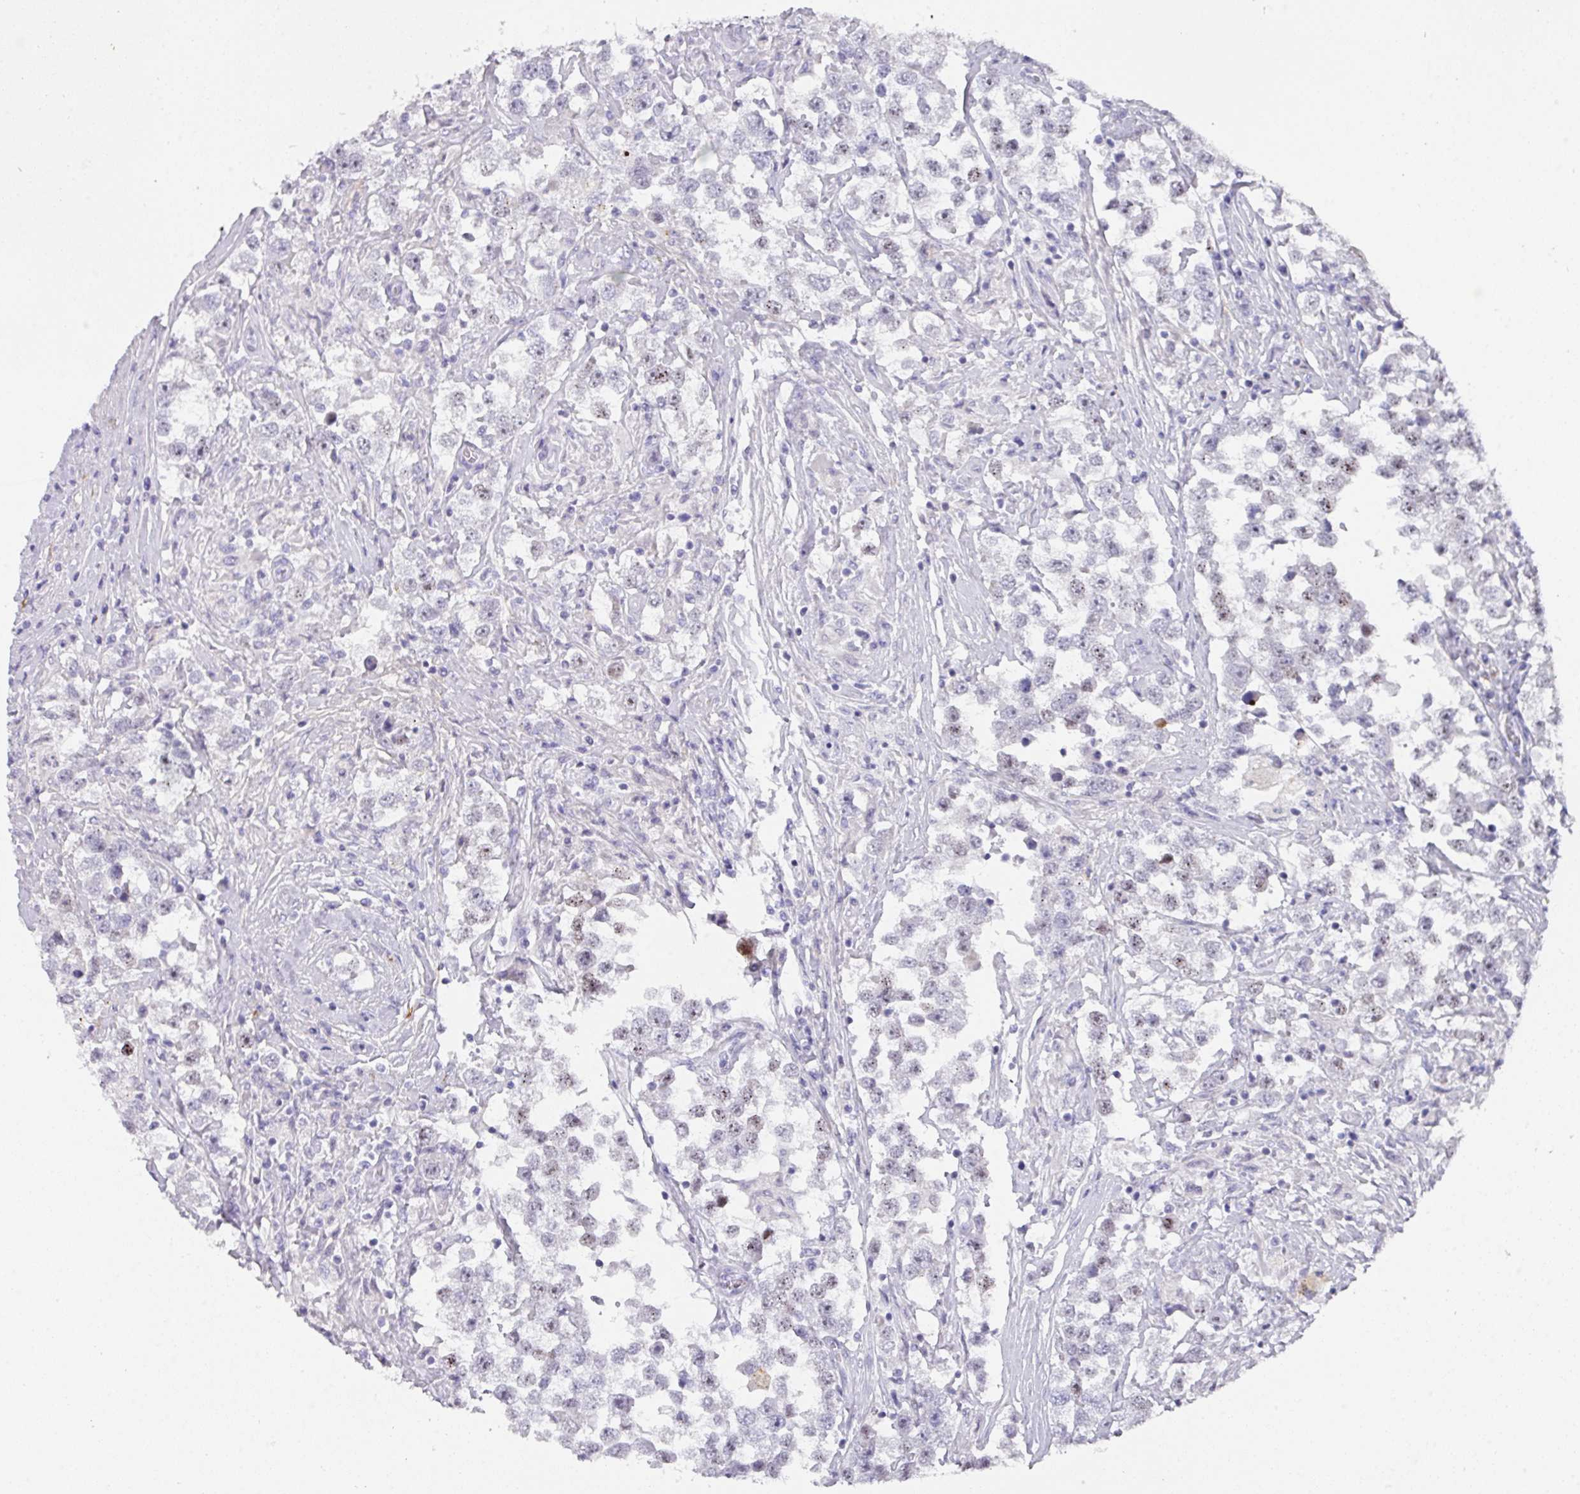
{"staining": {"intensity": "weak", "quantity": "<25%", "location": "nuclear"}, "tissue": "testis cancer", "cell_type": "Tumor cells", "image_type": "cancer", "snomed": [{"axis": "morphology", "description": "Seminoma, NOS"}, {"axis": "topography", "description": "Testis"}], "caption": "The histopathology image shows no staining of tumor cells in testis seminoma. (Brightfield microscopy of DAB immunohistochemistry at high magnification).", "gene": "ANKRD29", "patient": {"sex": "male", "age": 46}}